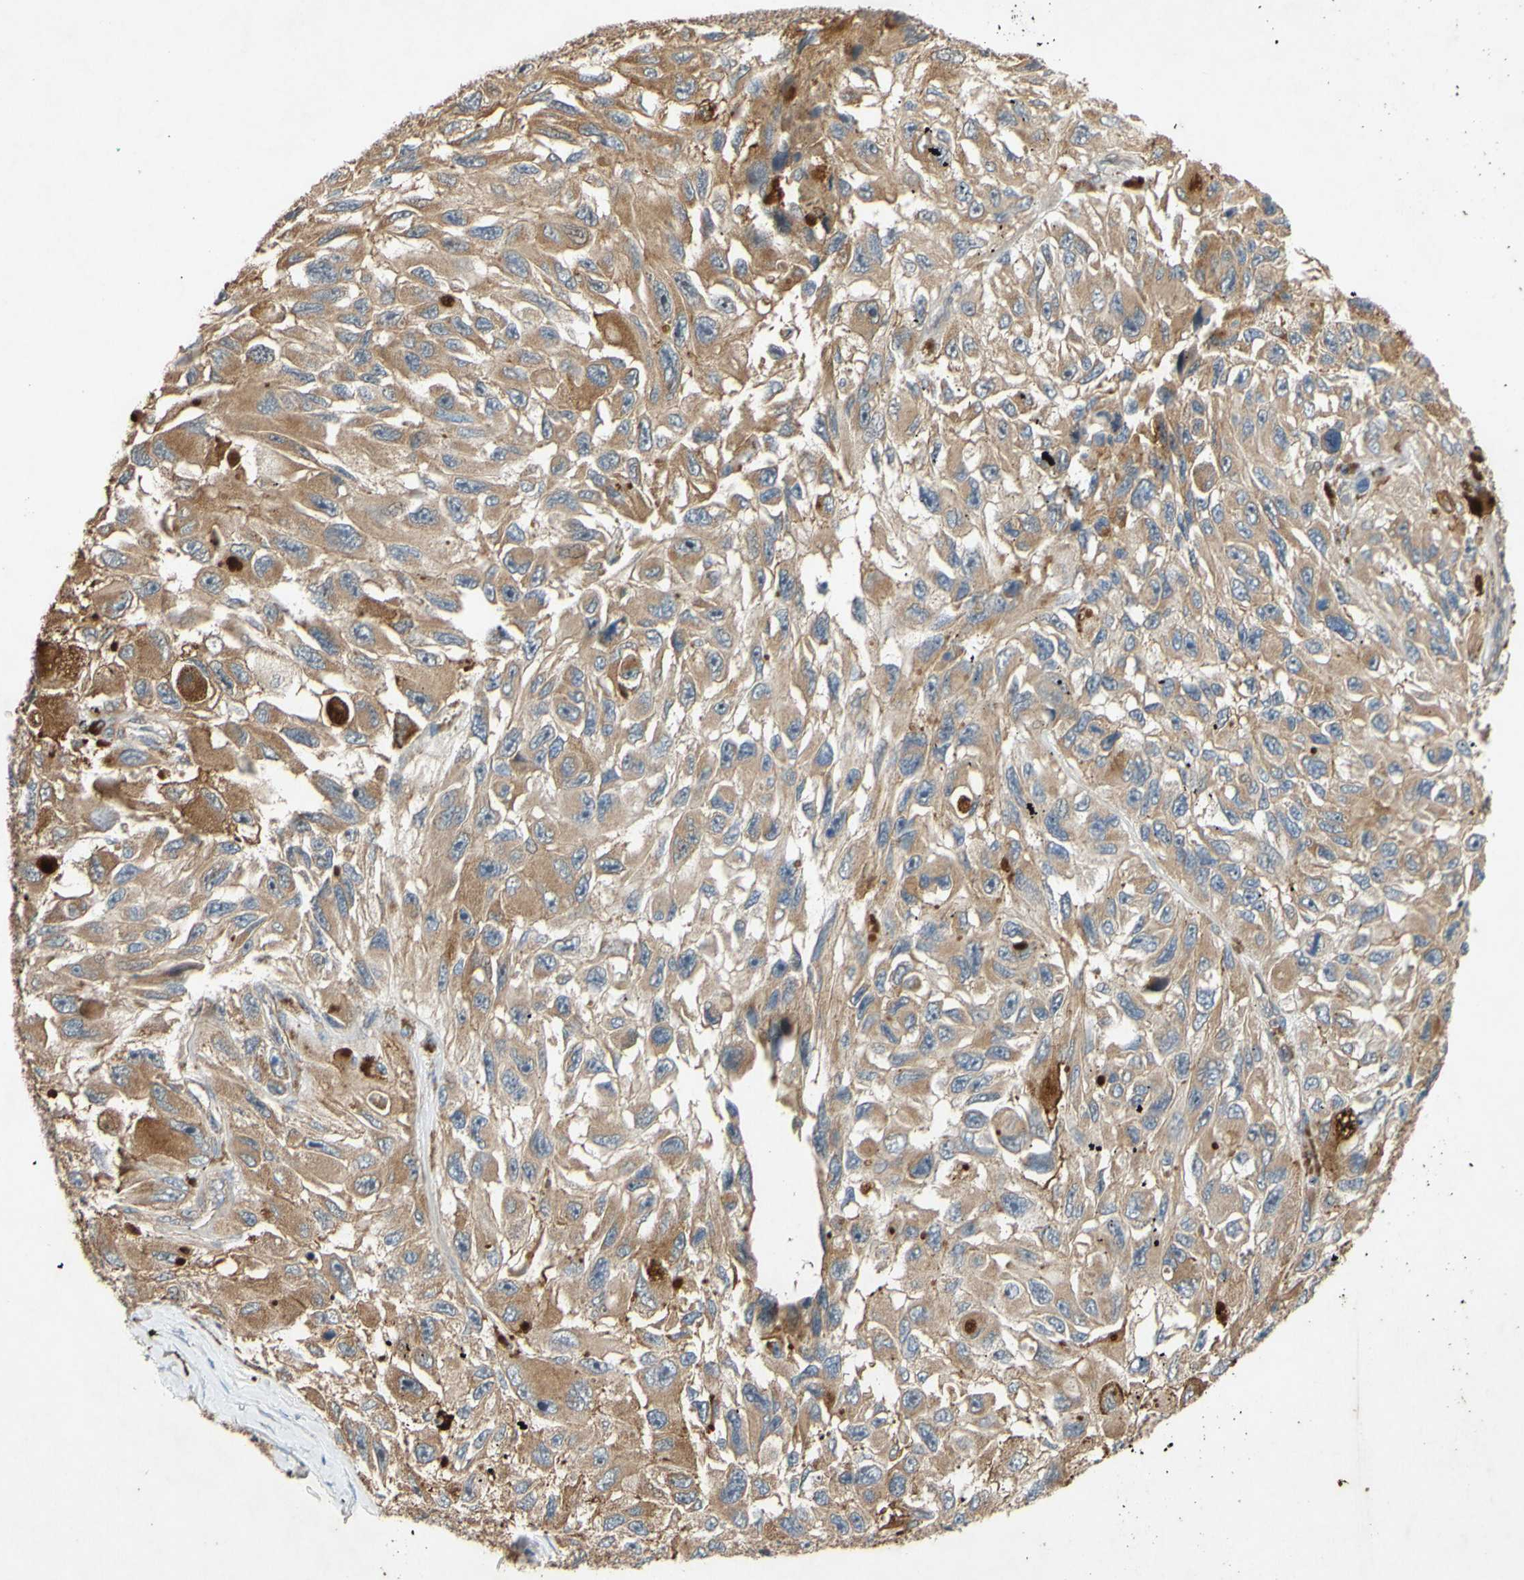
{"staining": {"intensity": "moderate", "quantity": ">75%", "location": "cytoplasmic/membranous"}, "tissue": "melanoma", "cell_type": "Tumor cells", "image_type": "cancer", "snomed": [{"axis": "morphology", "description": "Malignant melanoma, NOS"}, {"axis": "topography", "description": "Skin"}], "caption": "Melanoma was stained to show a protein in brown. There is medium levels of moderate cytoplasmic/membranous staining in about >75% of tumor cells.", "gene": "PARD6A", "patient": {"sex": "female", "age": 73}}